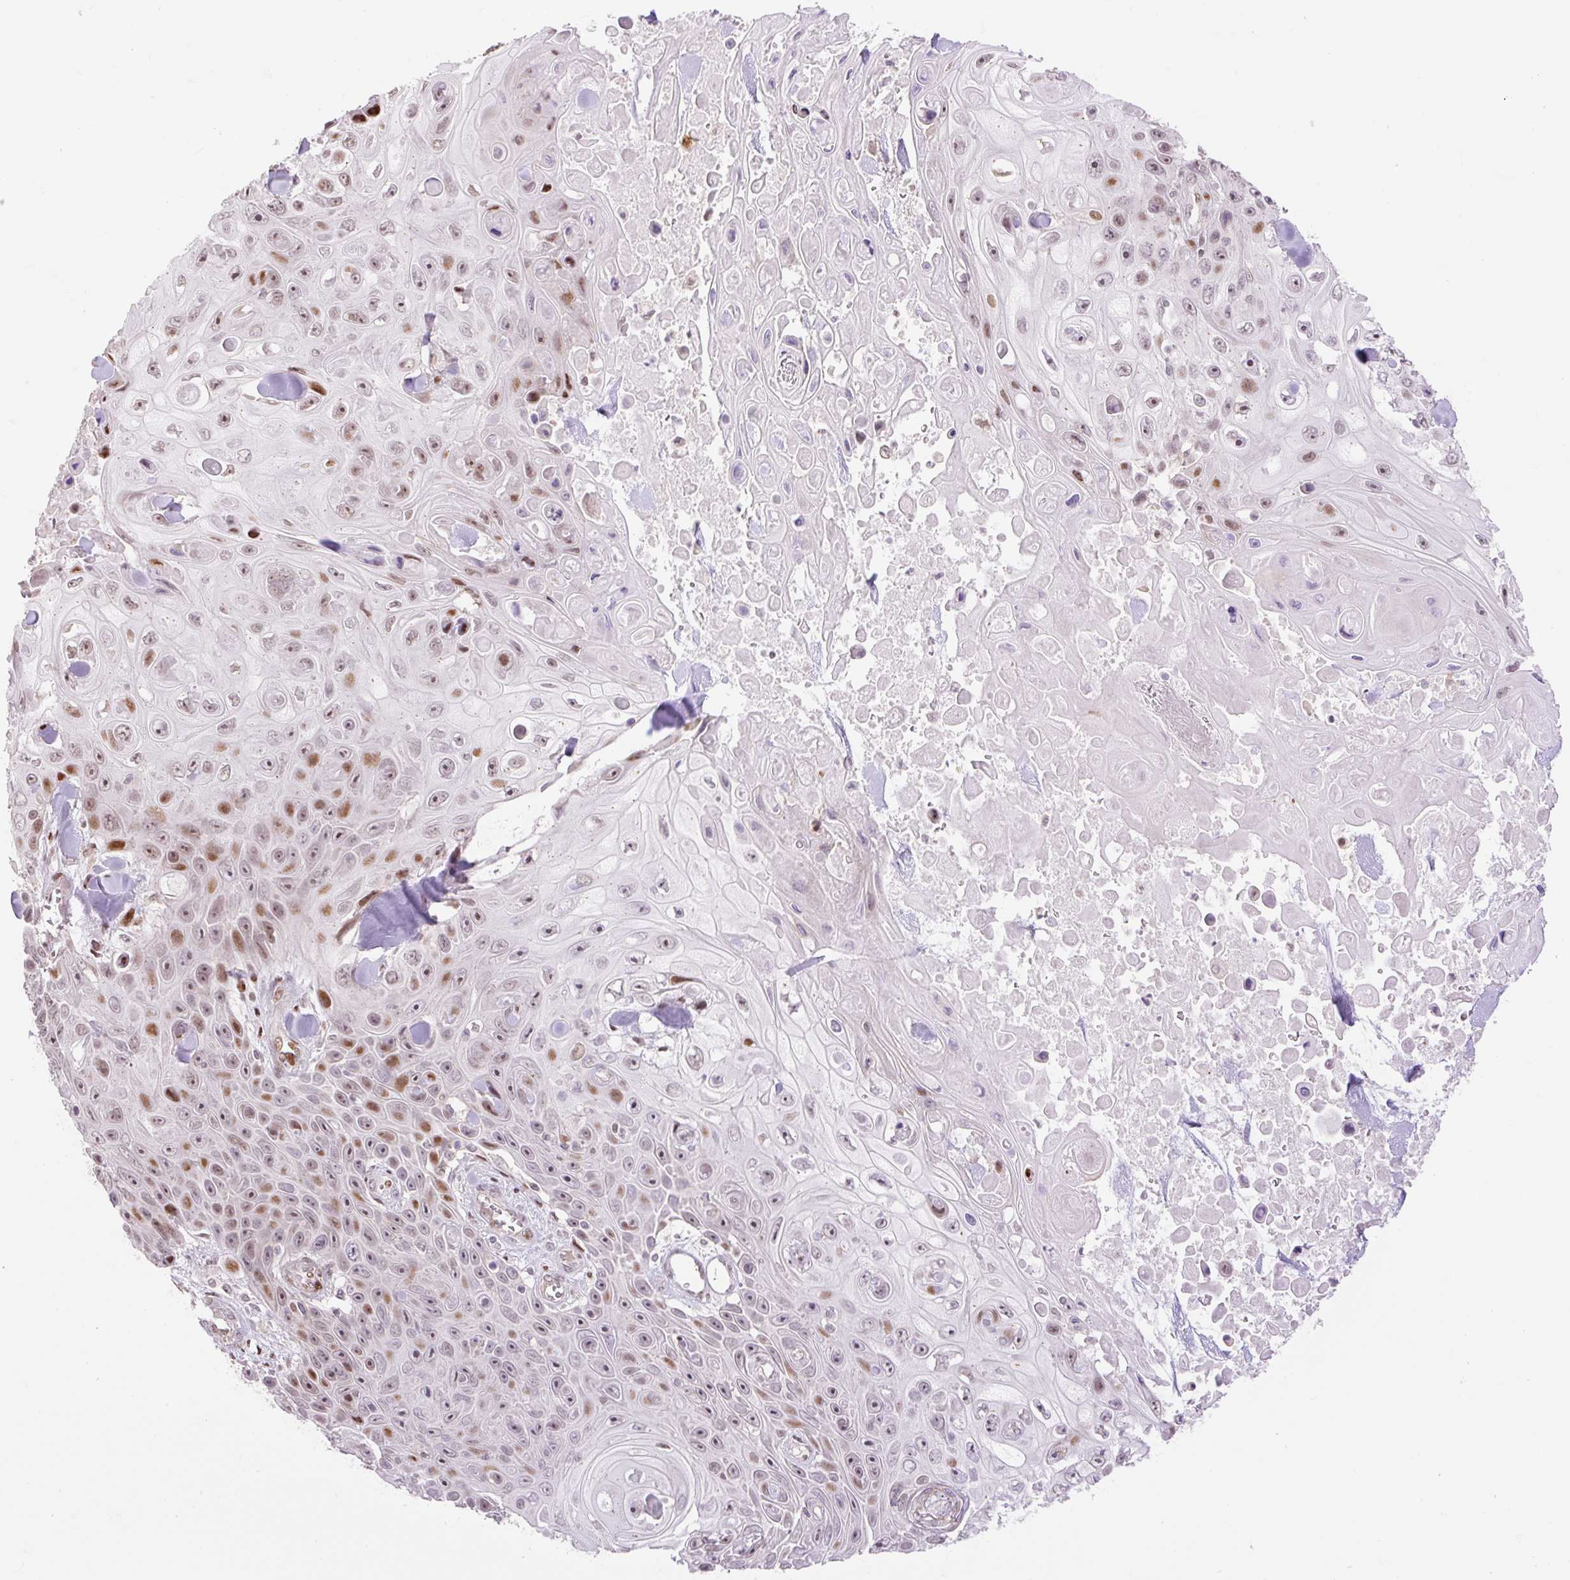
{"staining": {"intensity": "moderate", "quantity": "25%-75%", "location": "nuclear"}, "tissue": "skin cancer", "cell_type": "Tumor cells", "image_type": "cancer", "snomed": [{"axis": "morphology", "description": "Squamous cell carcinoma, NOS"}, {"axis": "topography", "description": "Skin"}], "caption": "Protein expression analysis of skin cancer displays moderate nuclear positivity in about 25%-75% of tumor cells.", "gene": "RIPPLY3", "patient": {"sex": "male", "age": 82}}